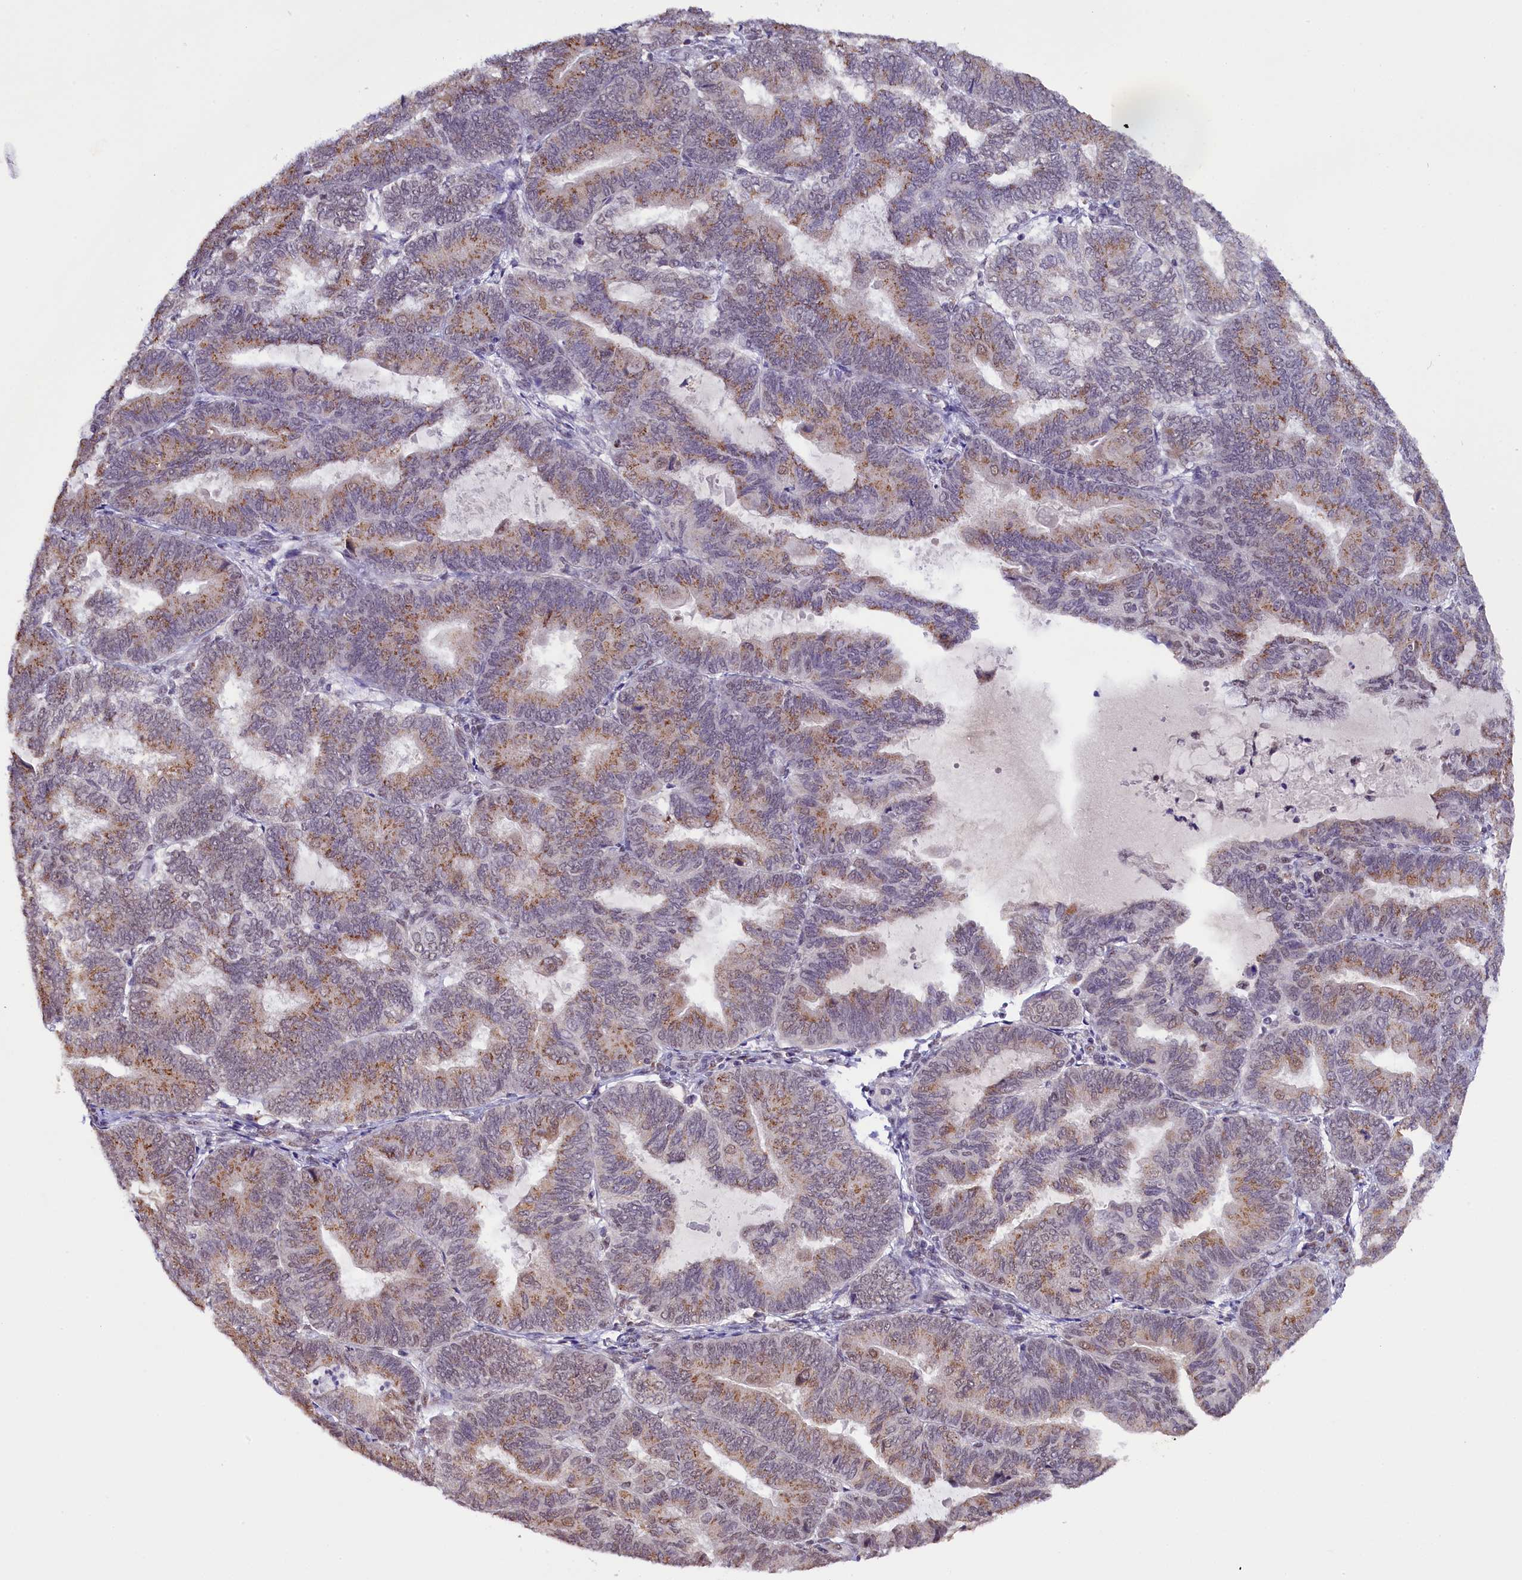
{"staining": {"intensity": "moderate", "quantity": "<25%", "location": "cytoplasmic/membranous"}, "tissue": "endometrial cancer", "cell_type": "Tumor cells", "image_type": "cancer", "snomed": [{"axis": "morphology", "description": "Adenocarcinoma, NOS"}, {"axis": "topography", "description": "Endometrium"}], "caption": "High-magnification brightfield microscopy of endometrial cancer stained with DAB (3,3'-diaminobenzidine) (brown) and counterstained with hematoxylin (blue). tumor cells exhibit moderate cytoplasmic/membranous expression is appreciated in about<25% of cells.", "gene": "NCBP1", "patient": {"sex": "female", "age": 81}}